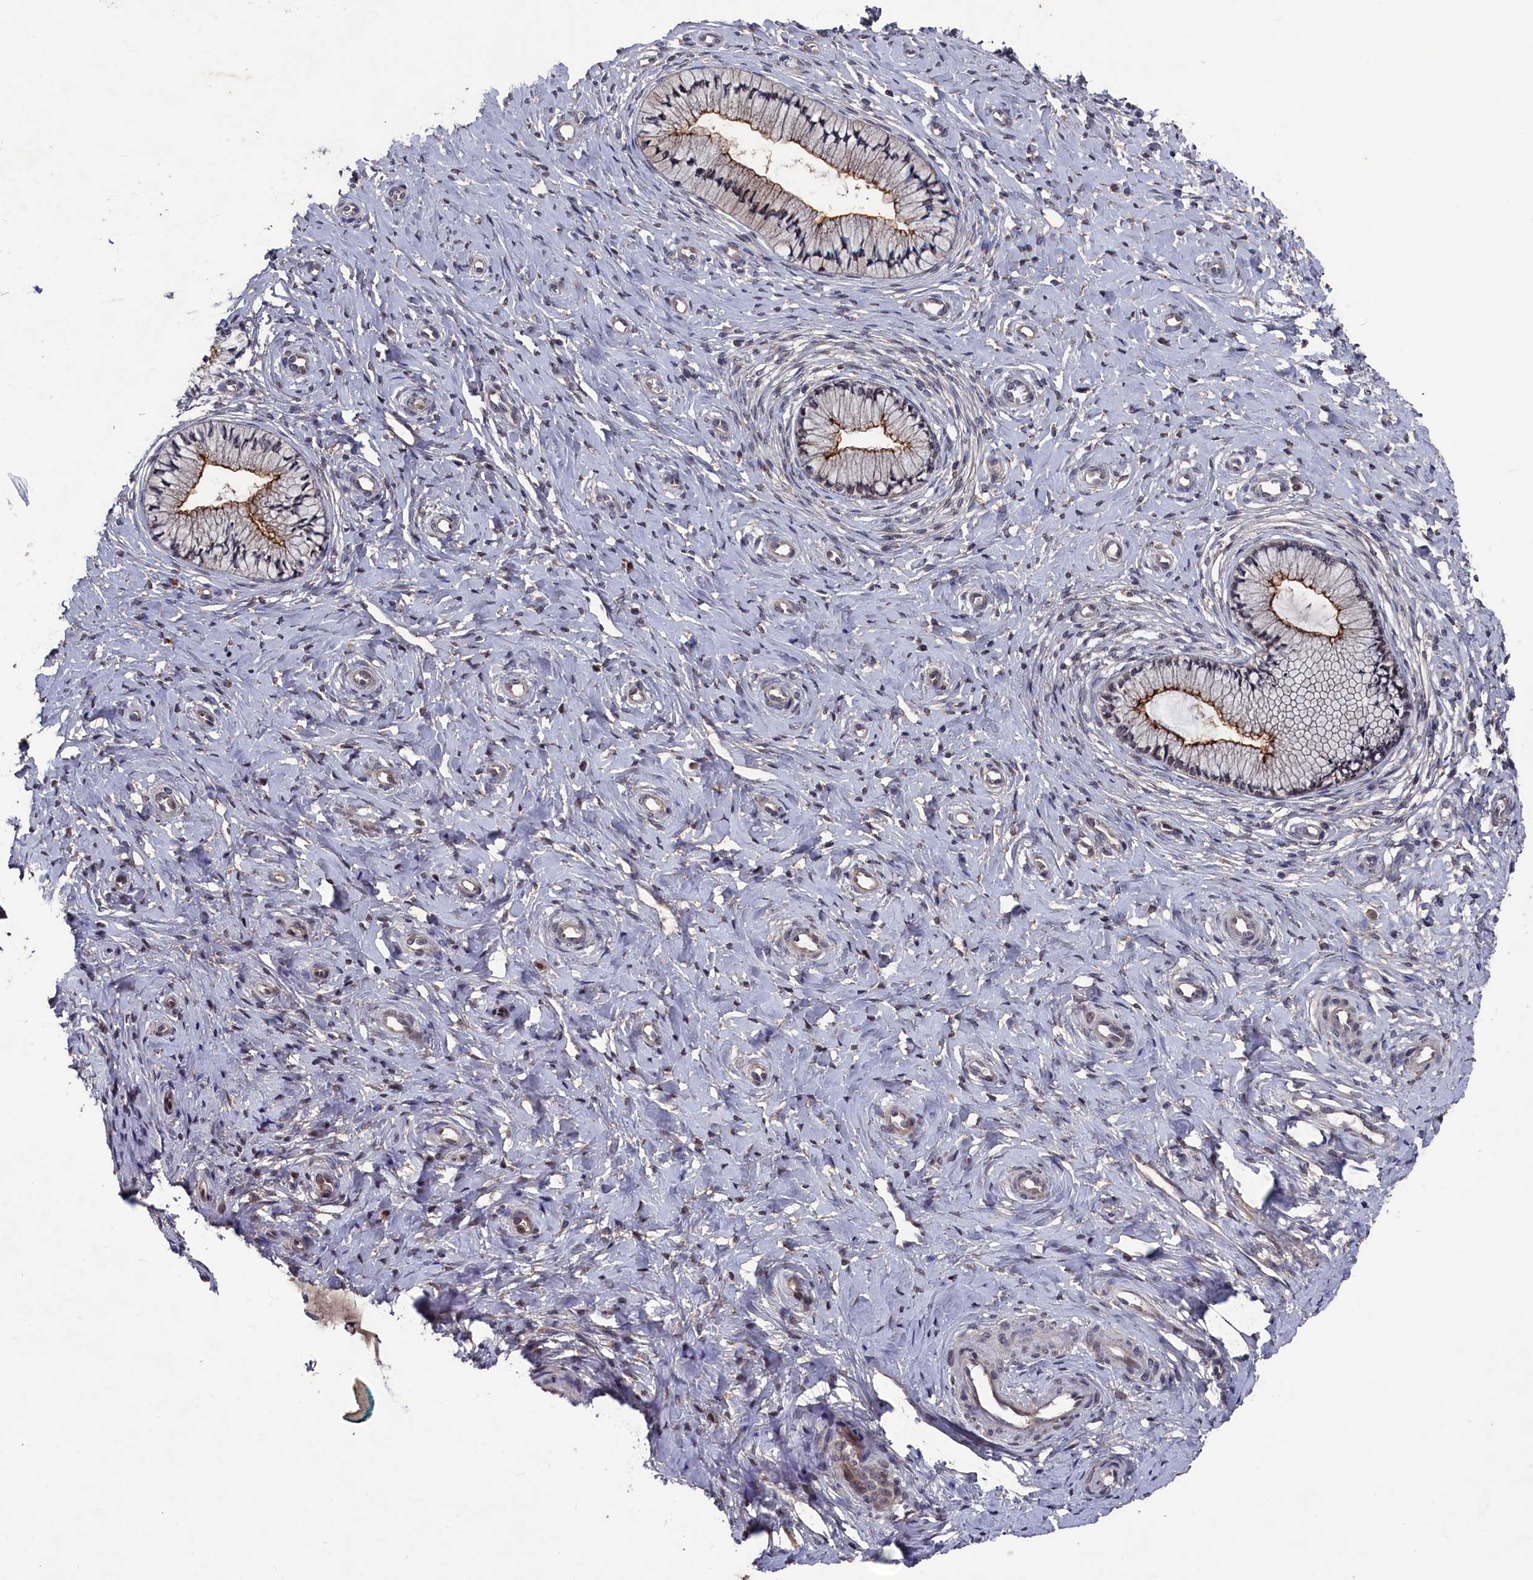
{"staining": {"intensity": "moderate", "quantity": ">75%", "location": "cytoplasmic/membranous"}, "tissue": "cervix", "cell_type": "Glandular cells", "image_type": "normal", "snomed": [{"axis": "morphology", "description": "Normal tissue, NOS"}, {"axis": "topography", "description": "Cervix"}], "caption": "A micrograph showing moderate cytoplasmic/membranous positivity in approximately >75% of glandular cells in benign cervix, as visualized by brown immunohistochemical staining.", "gene": "TMC5", "patient": {"sex": "female", "age": 36}}